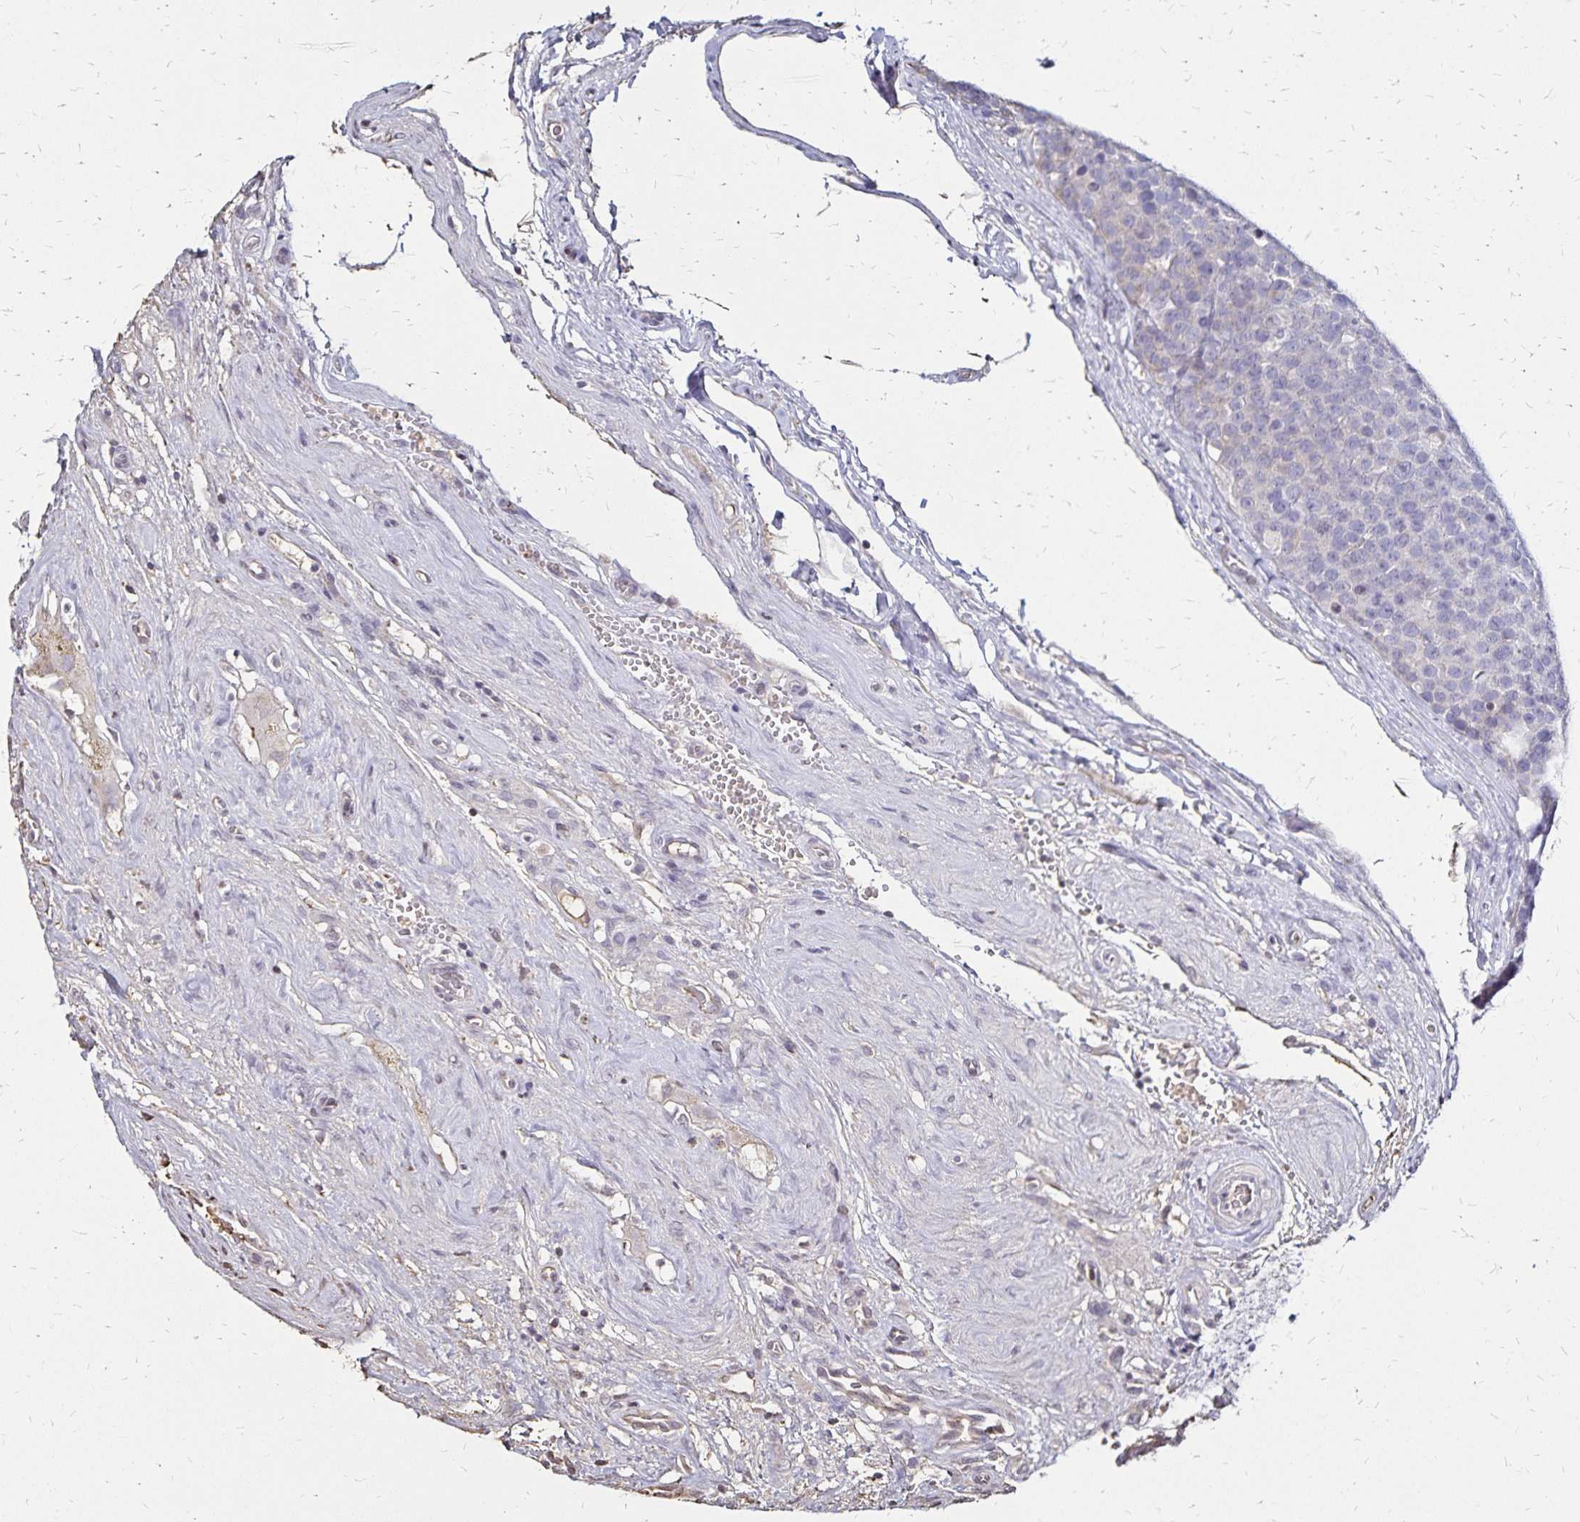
{"staining": {"intensity": "negative", "quantity": "none", "location": "none"}, "tissue": "testis cancer", "cell_type": "Tumor cells", "image_type": "cancer", "snomed": [{"axis": "morphology", "description": "Seminoma, NOS"}, {"axis": "topography", "description": "Testis"}], "caption": "This is a histopathology image of immunohistochemistry (IHC) staining of testis cancer, which shows no positivity in tumor cells.", "gene": "KISS1", "patient": {"sex": "male", "age": 71}}